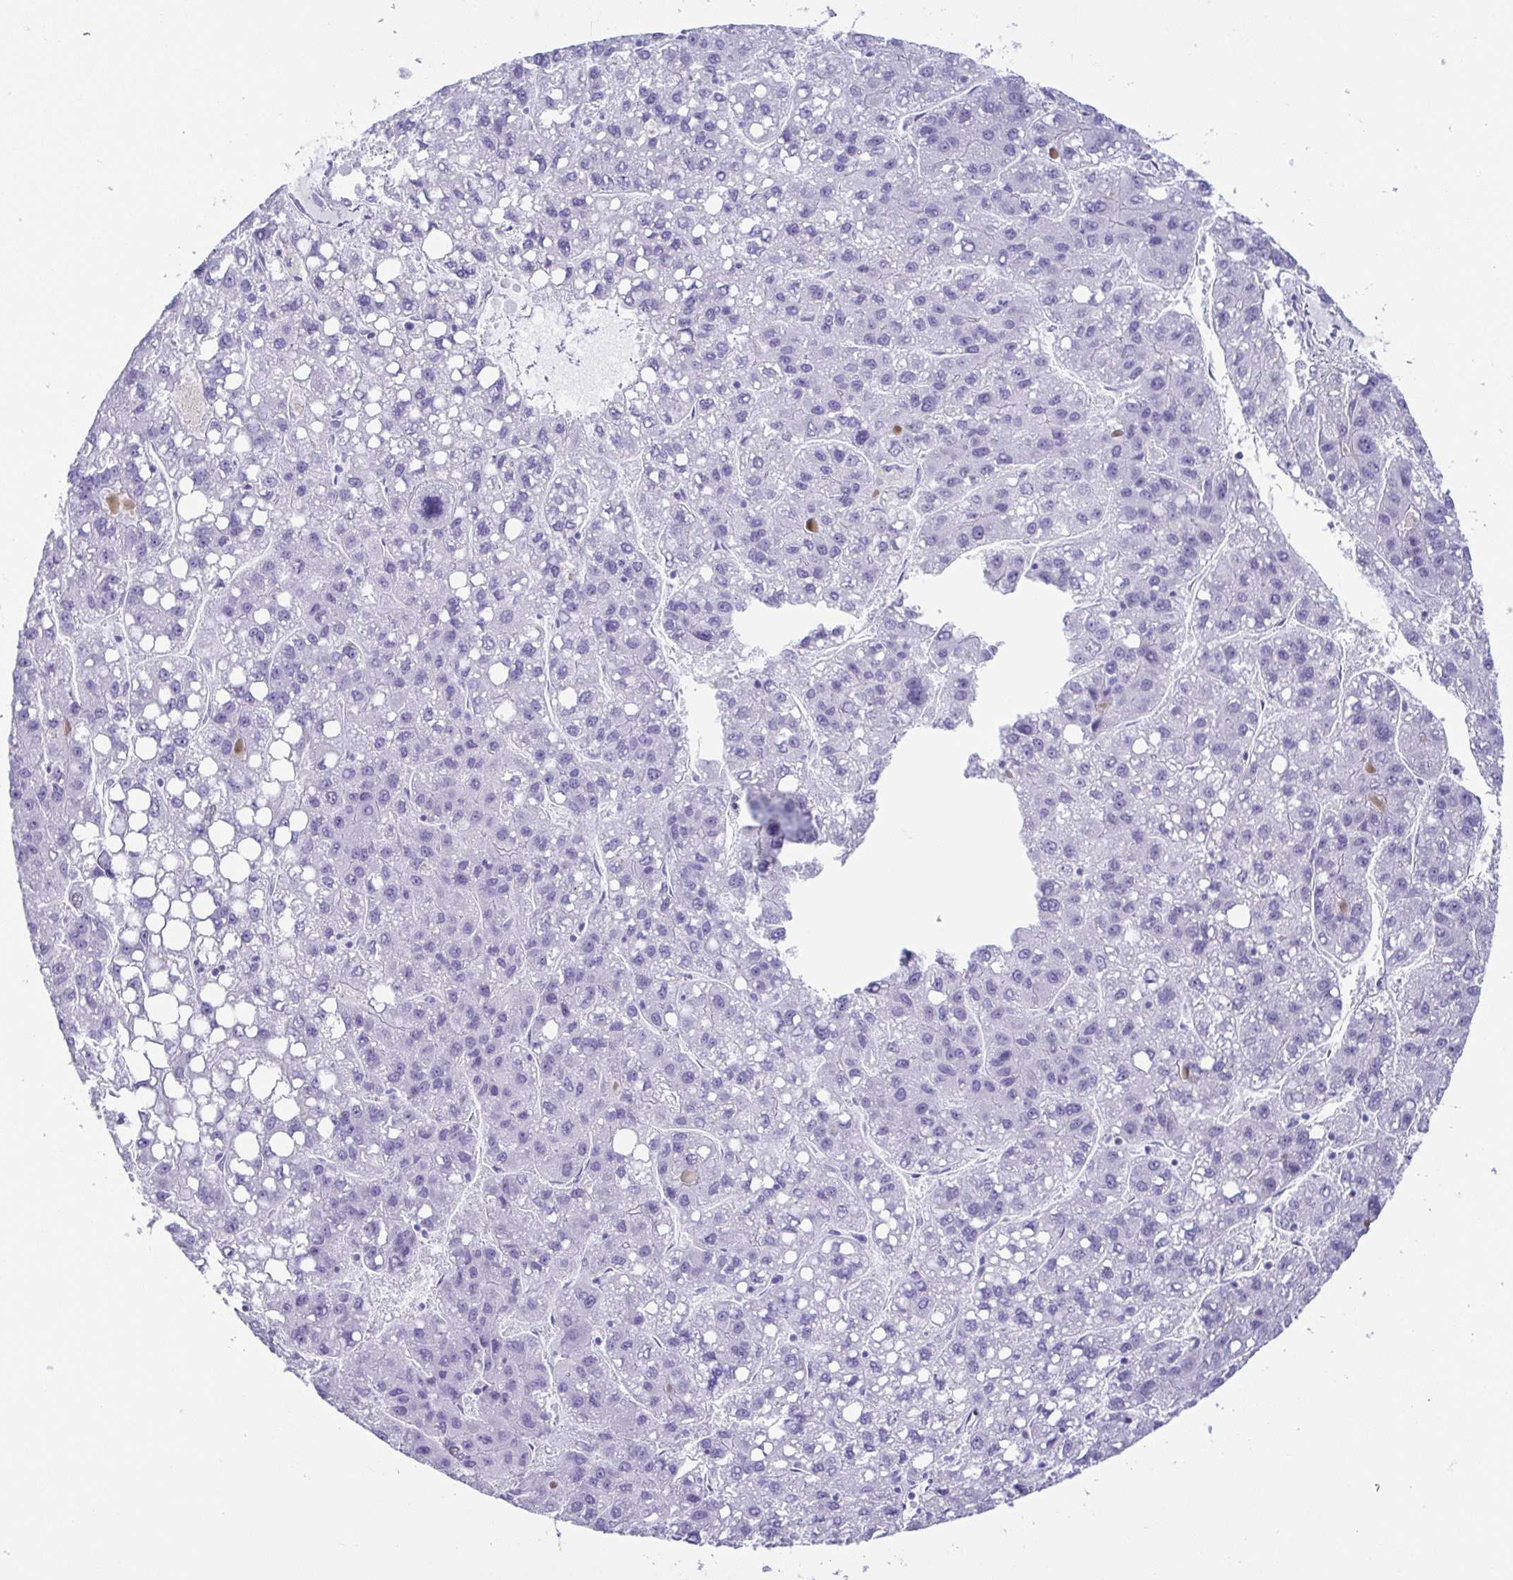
{"staining": {"intensity": "negative", "quantity": "none", "location": "none"}, "tissue": "liver cancer", "cell_type": "Tumor cells", "image_type": "cancer", "snomed": [{"axis": "morphology", "description": "Carcinoma, Hepatocellular, NOS"}, {"axis": "topography", "description": "Liver"}], "caption": "An immunohistochemistry (IHC) histopathology image of liver hepatocellular carcinoma is shown. There is no staining in tumor cells of liver hepatocellular carcinoma. Nuclei are stained in blue.", "gene": "CD164L2", "patient": {"sex": "female", "age": 82}}